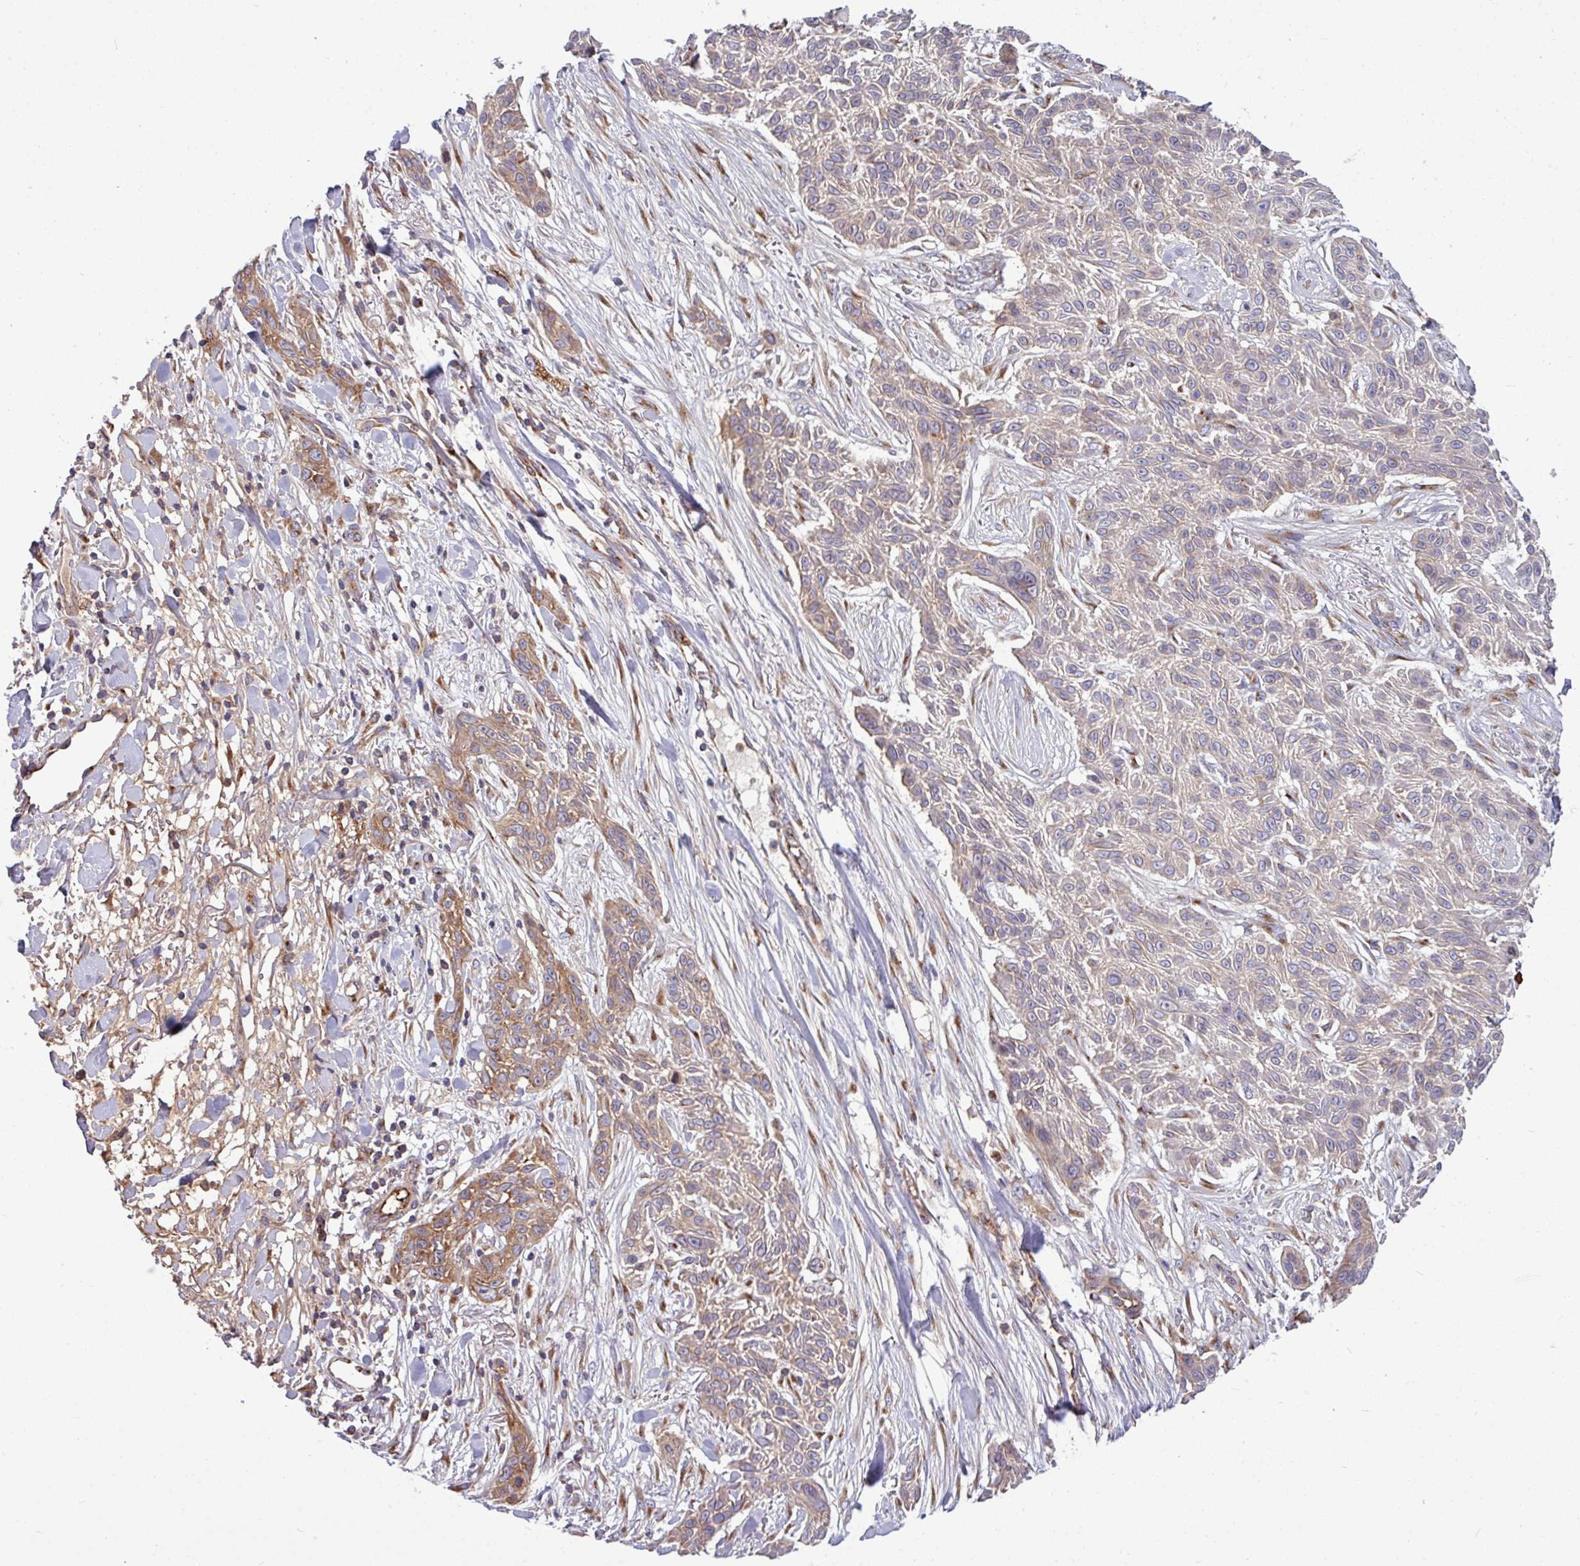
{"staining": {"intensity": "moderate", "quantity": ">75%", "location": "cytoplasmic/membranous"}, "tissue": "skin cancer", "cell_type": "Tumor cells", "image_type": "cancer", "snomed": [{"axis": "morphology", "description": "Squamous cell carcinoma, NOS"}, {"axis": "topography", "description": "Skin"}], "caption": "Human skin cancer stained for a protein (brown) displays moderate cytoplasmic/membranous positive expression in approximately >75% of tumor cells.", "gene": "LSM12", "patient": {"sex": "male", "age": 86}}